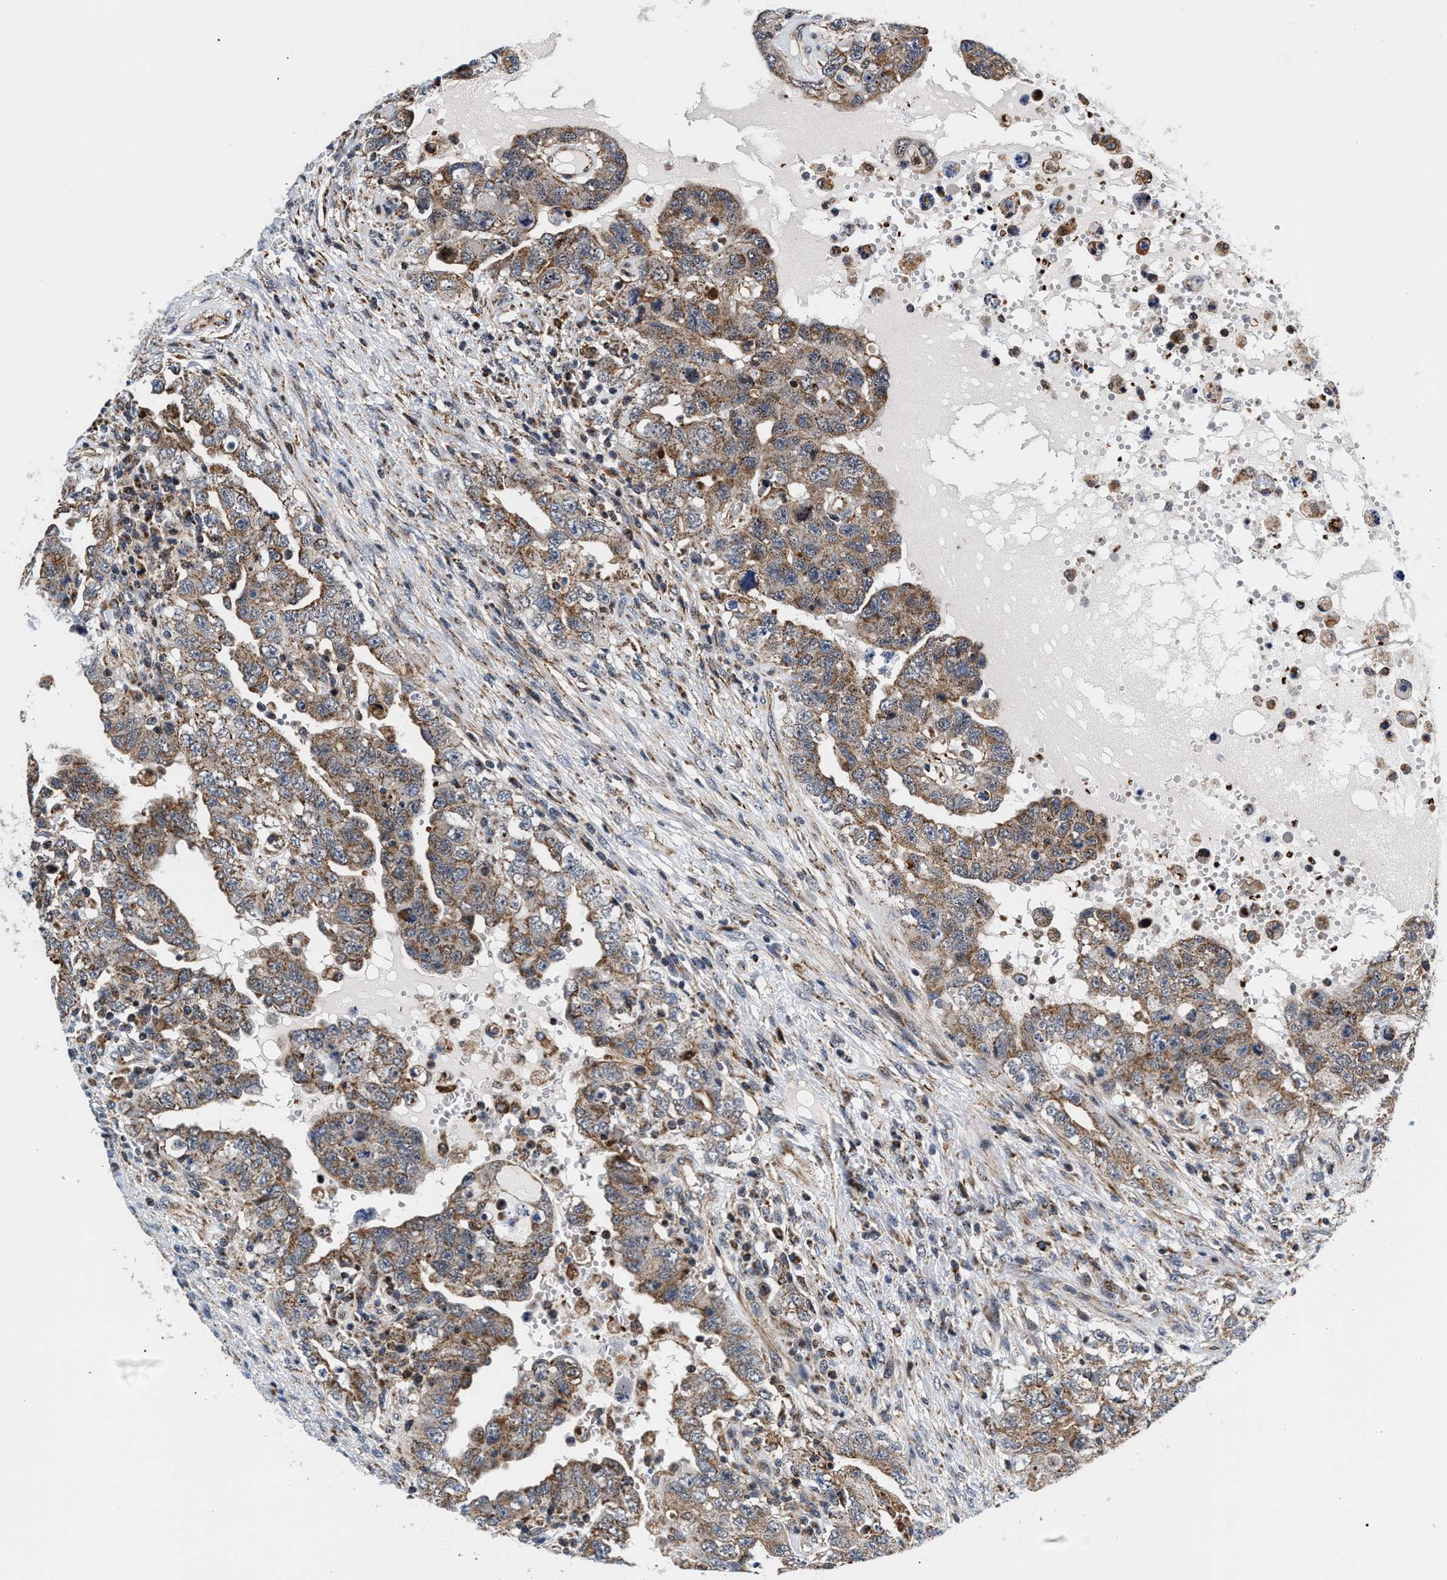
{"staining": {"intensity": "moderate", "quantity": ">75%", "location": "cytoplasmic/membranous"}, "tissue": "testis cancer", "cell_type": "Tumor cells", "image_type": "cancer", "snomed": [{"axis": "morphology", "description": "Carcinoma, Embryonal, NOS"}, {"axis": "topography", "description": "Testis"}], "caption": "Protein expression analysis of human testis cancer reveals moderate cytoplasmic/membranous staining in approximately >75% of tumor cells.", "gene": "SGK1", "patient": {"sex": "male", "age": 26}}